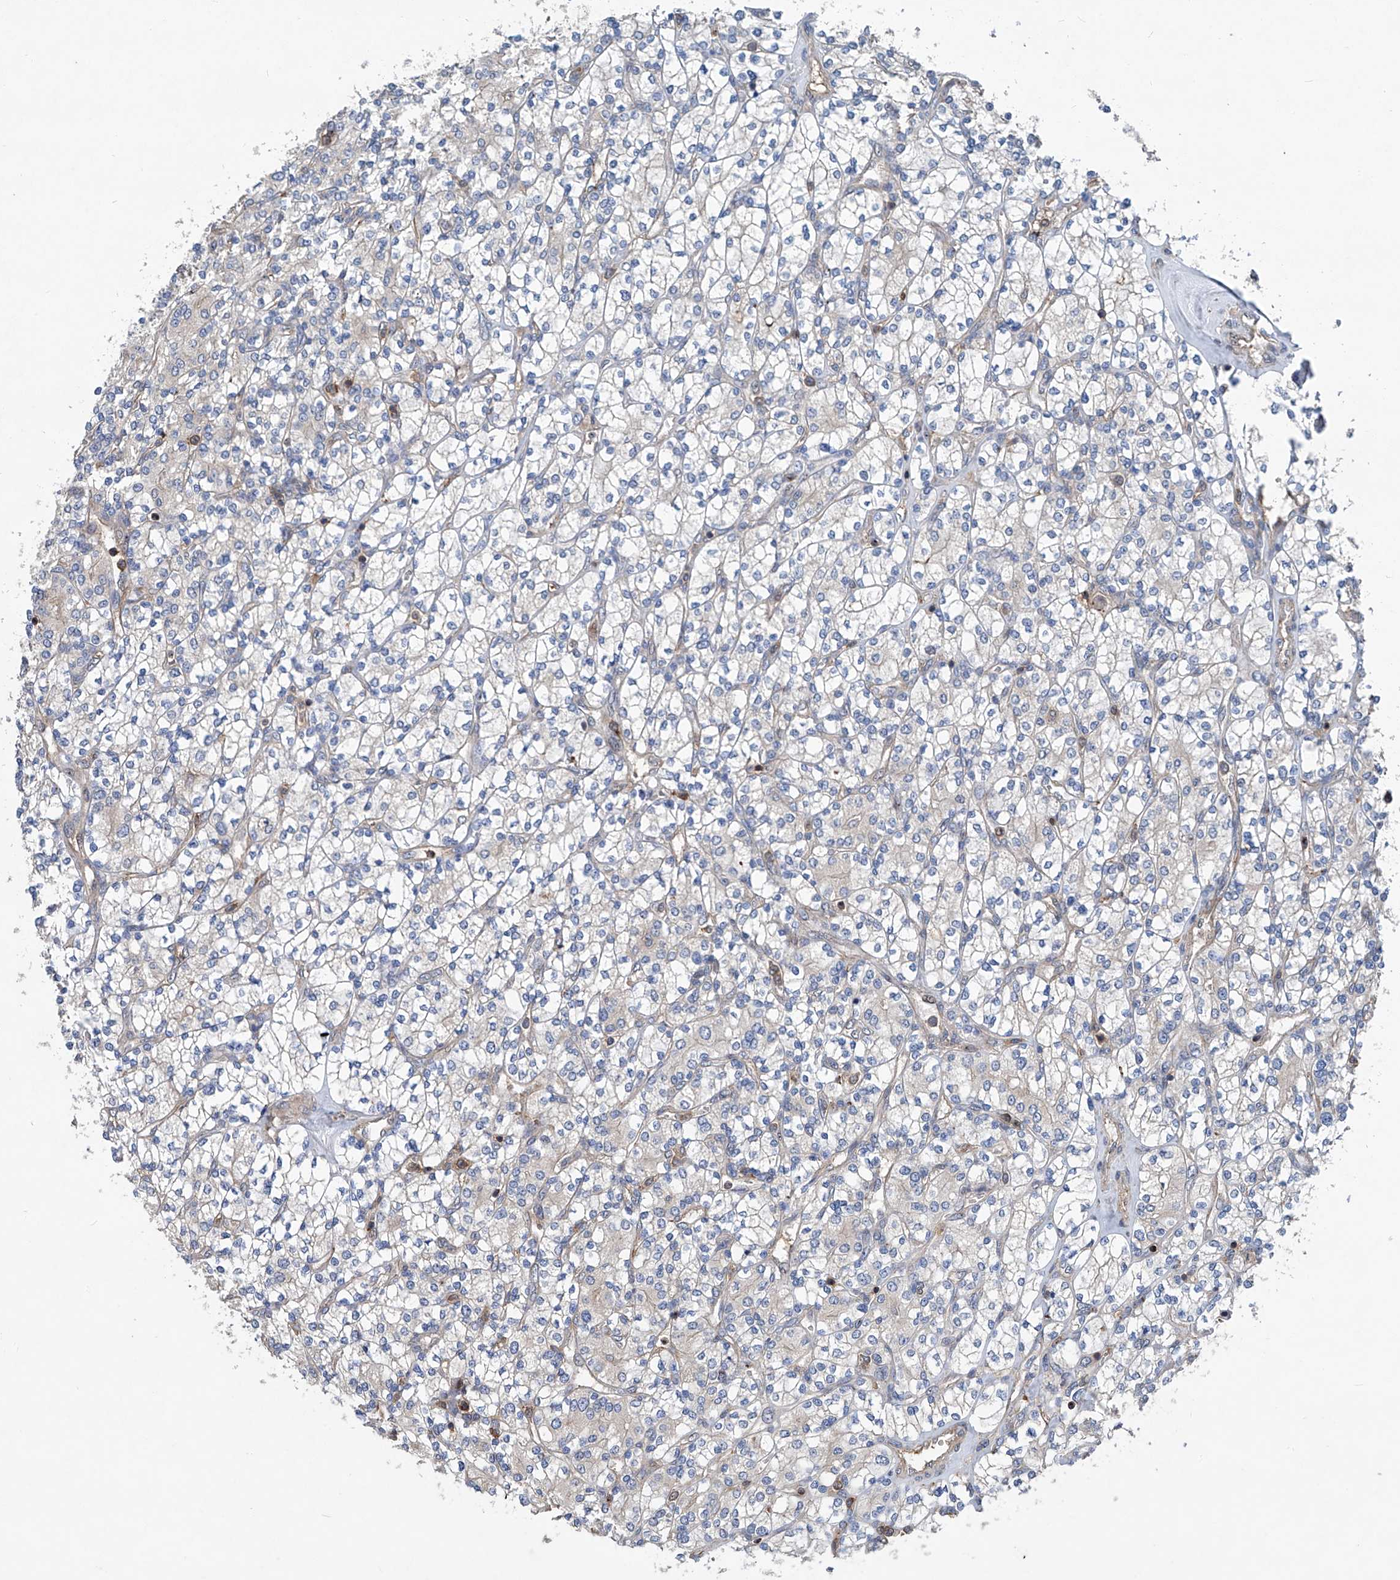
{"staining": {"intensity": "negative", "quantity": "none", "location": "none"}, "tissue": "renal cancer", "cell_type": "Tumor cells", "image_type": "cancer", "snomed": [{"axis": "morphology", "description": "Adenocarcinoma, NOS"}, {"axis": "topography", "description": "Kidney"}], "caption": "Adenocarcinoma (renal) was stained to show a protein in brown. There is no significant expression in tumor cells.", "gene": "NT5C3A", "patient": {"sex": "male", "age": 77}}